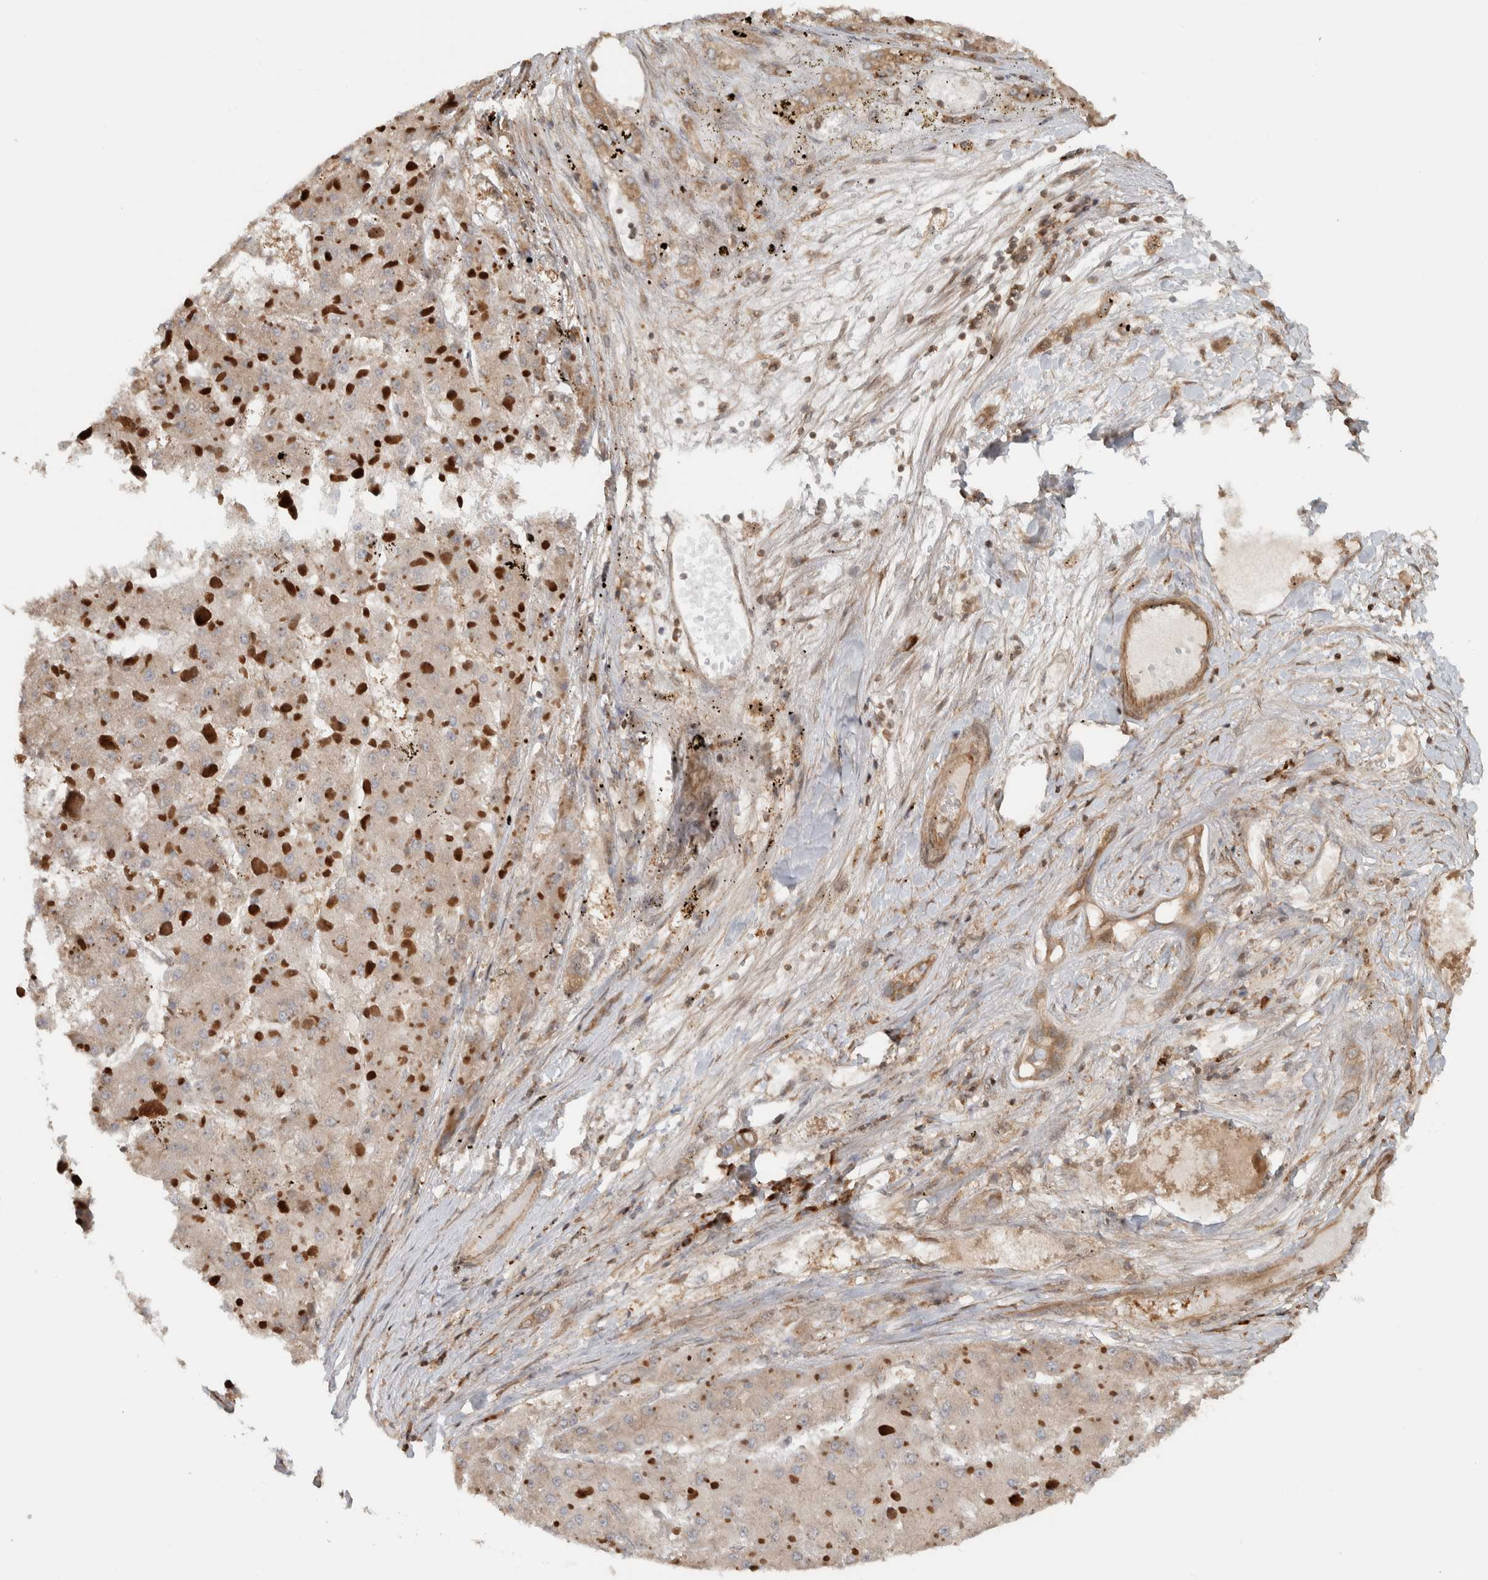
{"staining": {"intensity": "negative", "quantity": "none", "location": "none"}, "tissue": "liver cancer", "cell_type": "Tumor cells", "image_type": "cancer", "snomed": [{"axis": "morphology", "description": "Carcinoma, Hepatocellular, NOS"}, {"axis": "topography", "description": "Liver"}], "caption": "A high-resolution image shows IHC staining of liver cancer, which exhibits no significant positivity in tumor cells. (DAB immunohistochemistry with hematoxylin counter stain).", "gene": "CNTROB", "patient": {"sex": "female", "age": 73}}